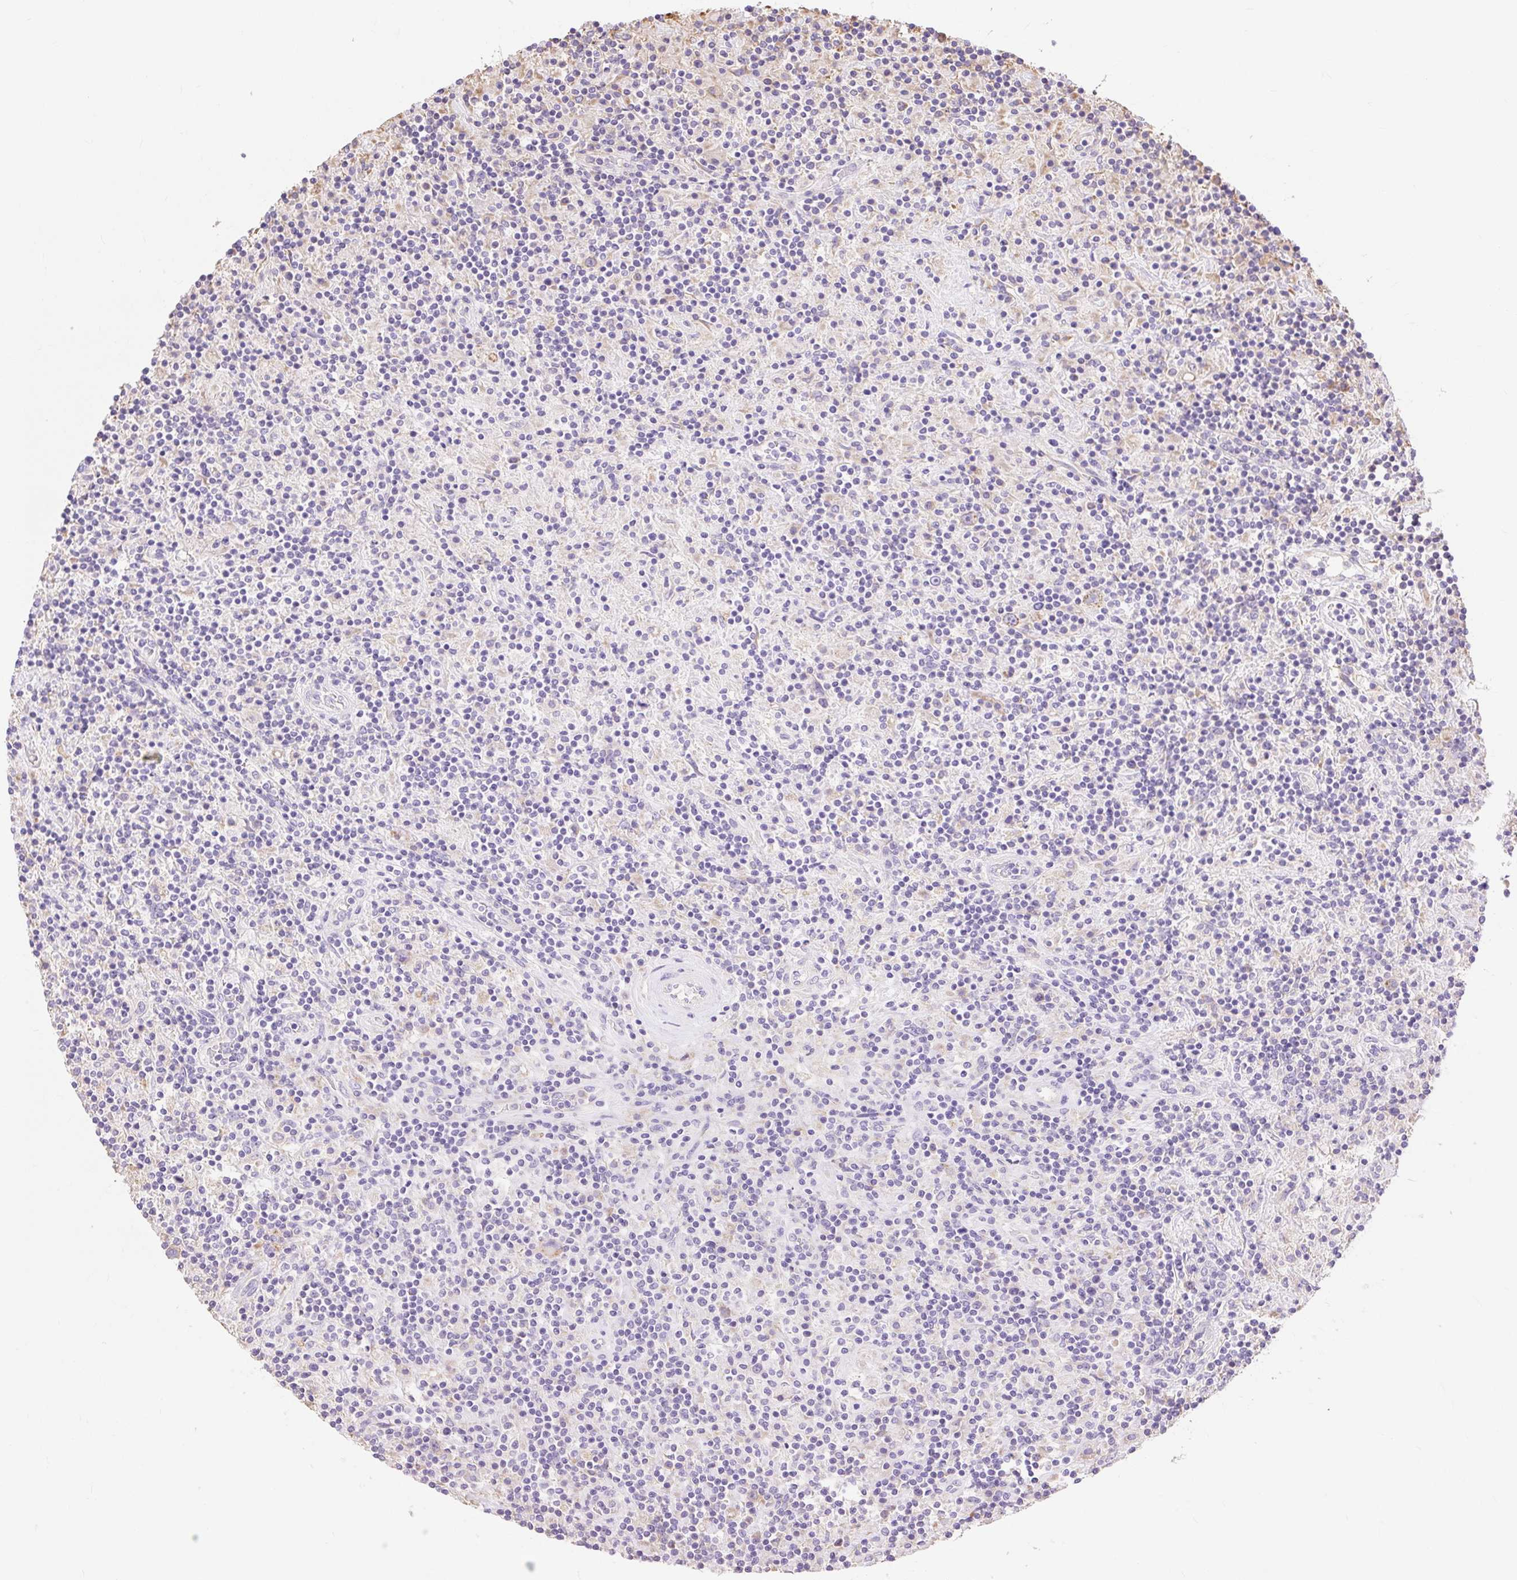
{"staining": {"intensity": "negative", "quantity": "none", "location": "none"}, "tissue": "lymphoma", "cell_type": "Tumor cells", "image_type": "cancer", "snomed": [{"axis": "morphology", "description": "Hodgkin's disease, NOS"}, {"axis": "topography", "description": "Lymph node"}], "caption": "Immunohistochemical staining of human Hodgkin's disease displays no significant staining in tumor cells.", "gene": "RPS17", "patient": {"sex": "male", "age": 70}}